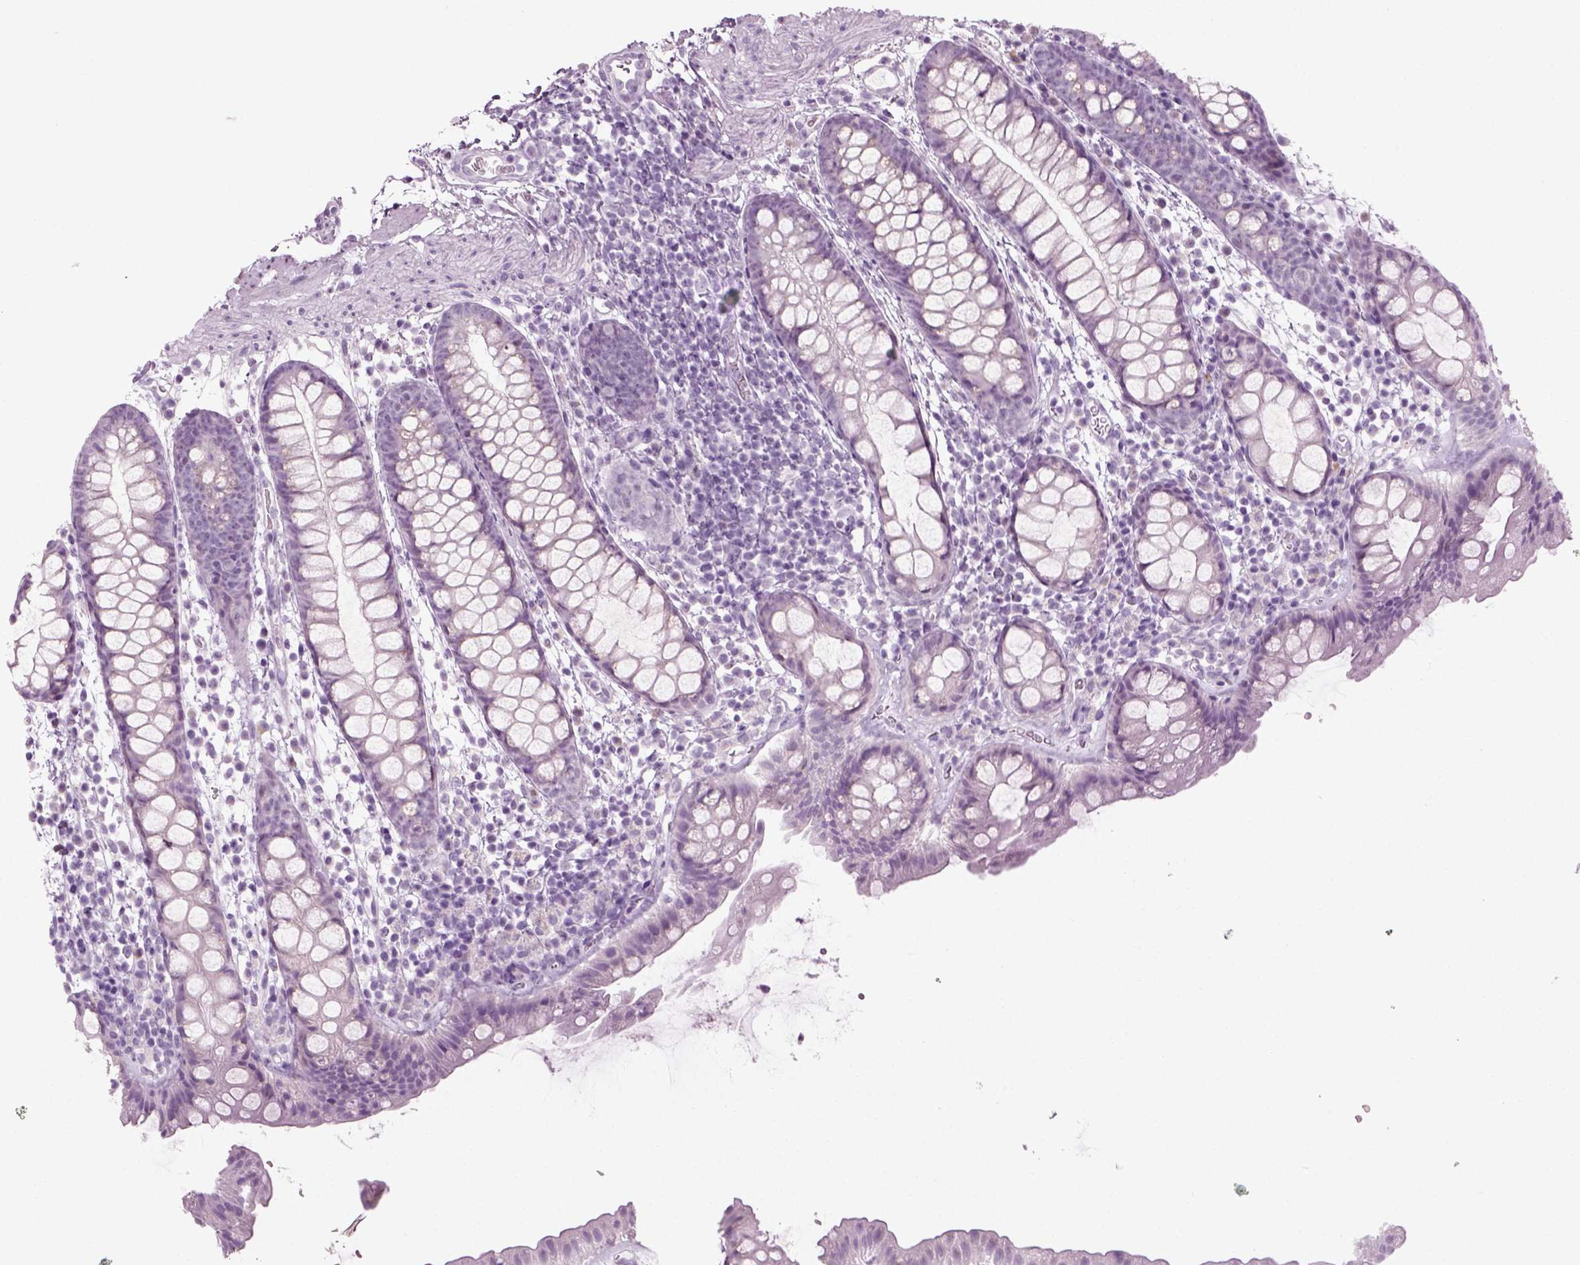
{"staining": {"intensity": "negative", "quantity": "none", "location": "none"}, "tissue": "rectum", "cell_type": "Glandular cells", "image_type": "normal", "snomed": [{"axis": "morphology", "description": "Normal tissue, NOS"}, {"axis": "topography", "description": "Rectum"}], "caption": "Immunohistochemistry image of normal rectum: human rectum stained with DAB (3,3'-diaminobenzidine) demonstrates no significant protein positivity in glandular cells.", "gene": "PRLH", "patient": {"sex": "male", "age": 57}}